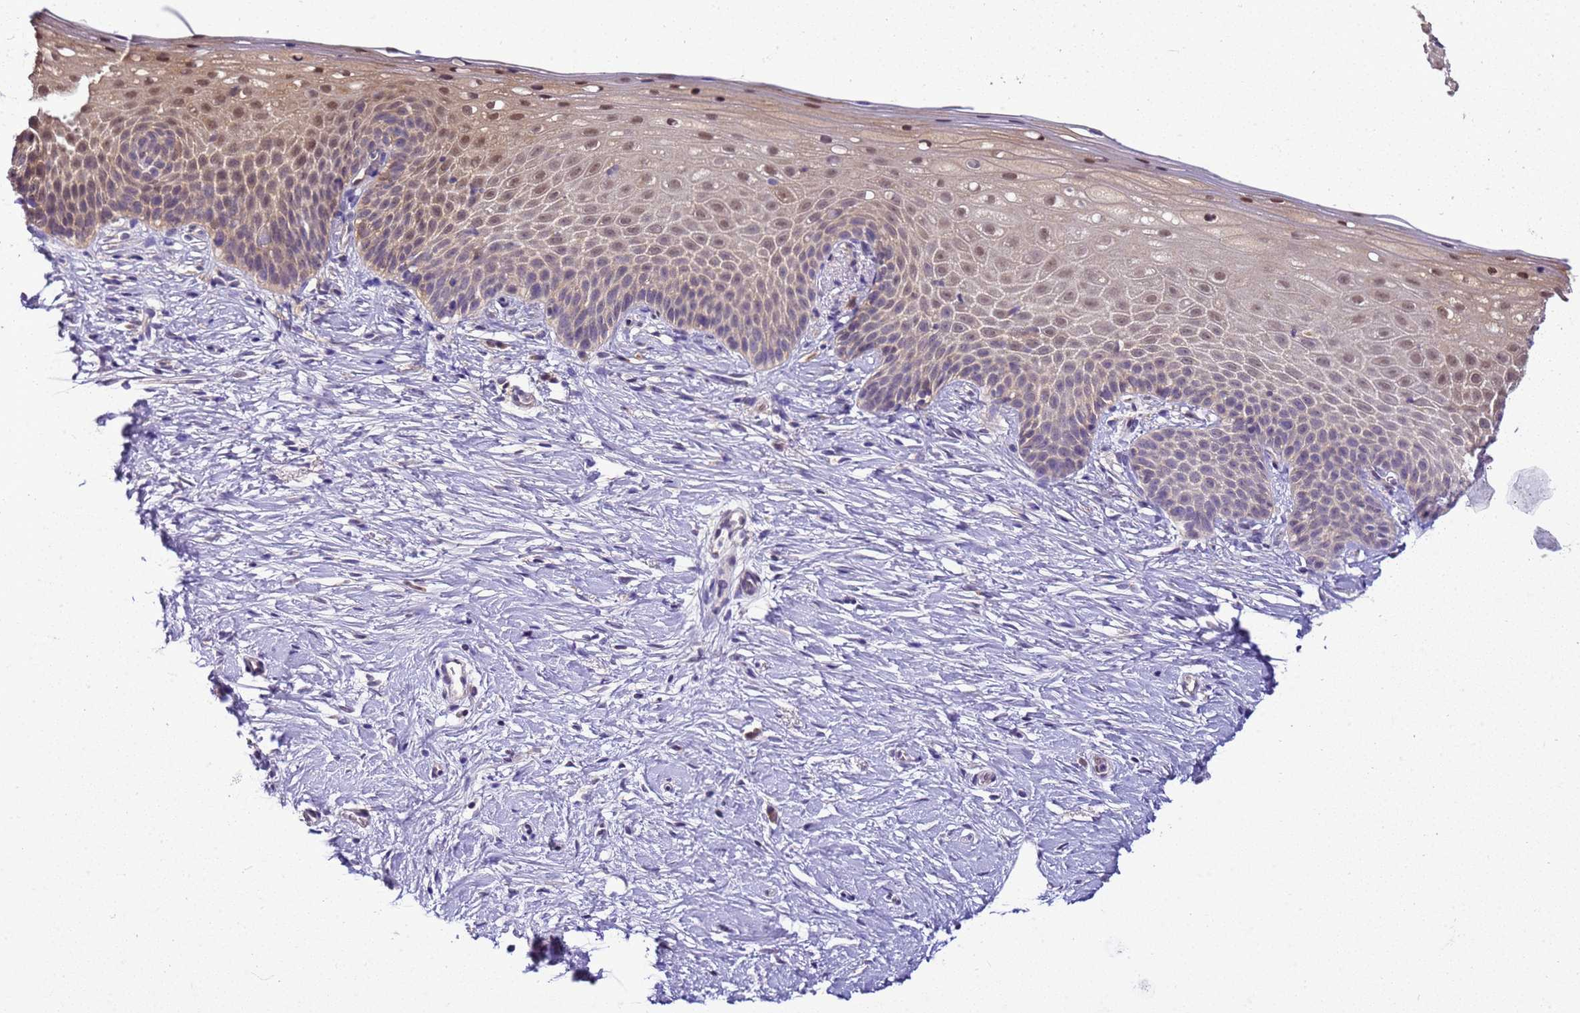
{"staining": {"intensity": "weak", "quantity": ">75%", "location": "cytoplasmic/membranous,nuclear"}, "tissue": "cervix", "cell_type": "Glandular cells", "image_type": "normal", "snomed": [{"axis": "morphology", "description": "Normal tissue, NOS"}, {"axis": "topography", "description": "Cervix"}], "caption": "Protein expression by IHC reveals weak cytoplasmic/membranous,nuclear expression in approximately >75% of glandular cells in unremarkable cervix. The staining was performed using DAB to visualize the protein expression in brown, while the nuclei were stained in blue with hematoxylin (Magnification: 20x).", "gene": "DDI2", "patient": {"sex": "female", "age": 57}}